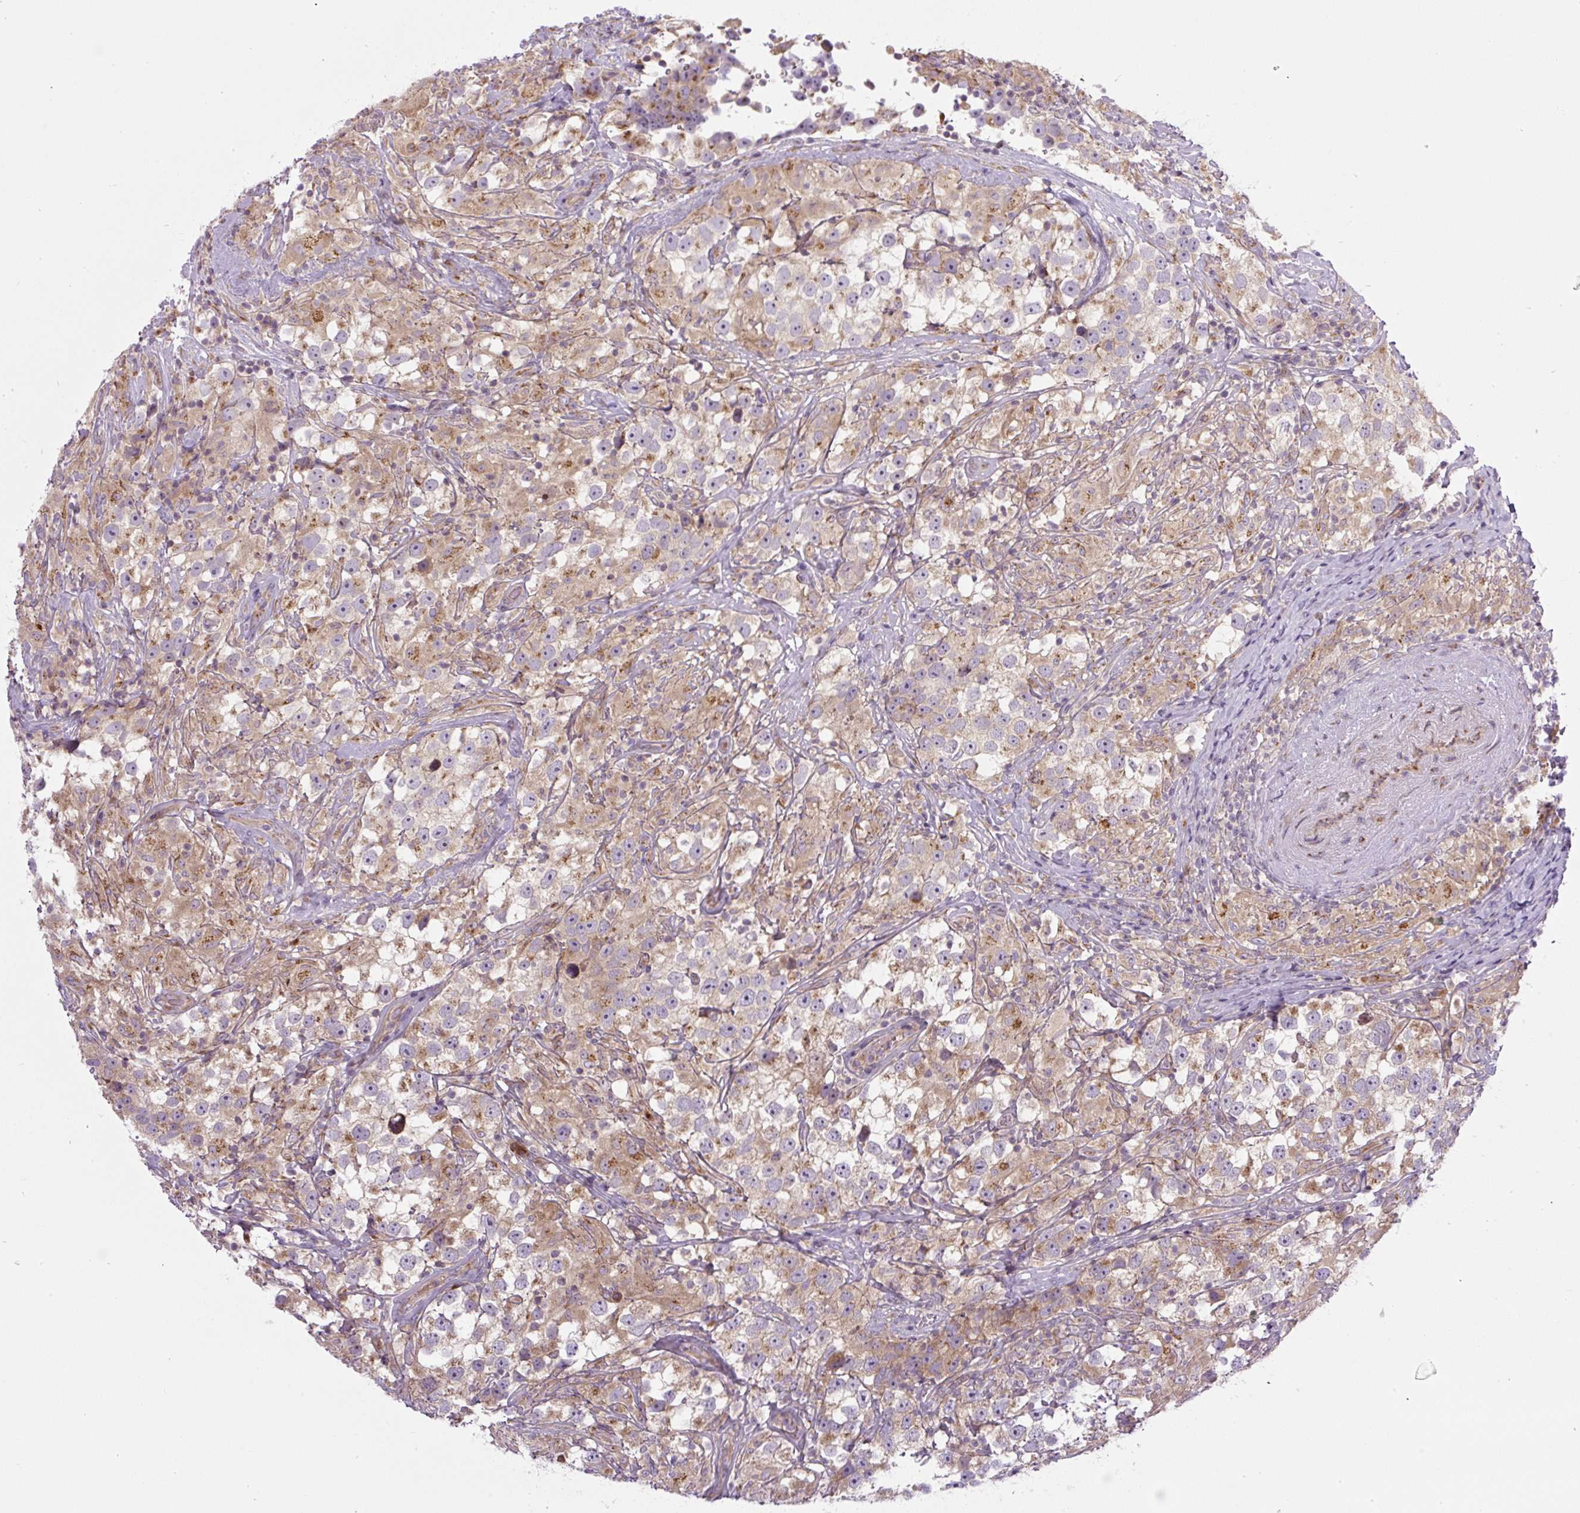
{"staining": {"intensity": "weak", "quantity": "25%-75%", "location": "cytoplasmic/membranous"}, "tissue": "testis cancer", "cell_type": "Tumor cells", "image_type": "cancer", "snomed": [{"axis": "morphology", "description": "Seminoma, NOS"}, {"axis": "topography", "description": "Testis"}], "caption": "The photomicrograph displays immunohistochemical staining of testis seminoma. There is weak cytoplasmic/membranous expression is appreciated in about 25%-75% of tumor cells.", "gene": "MLX", "patient": {"sex": "male", "age": 46}}